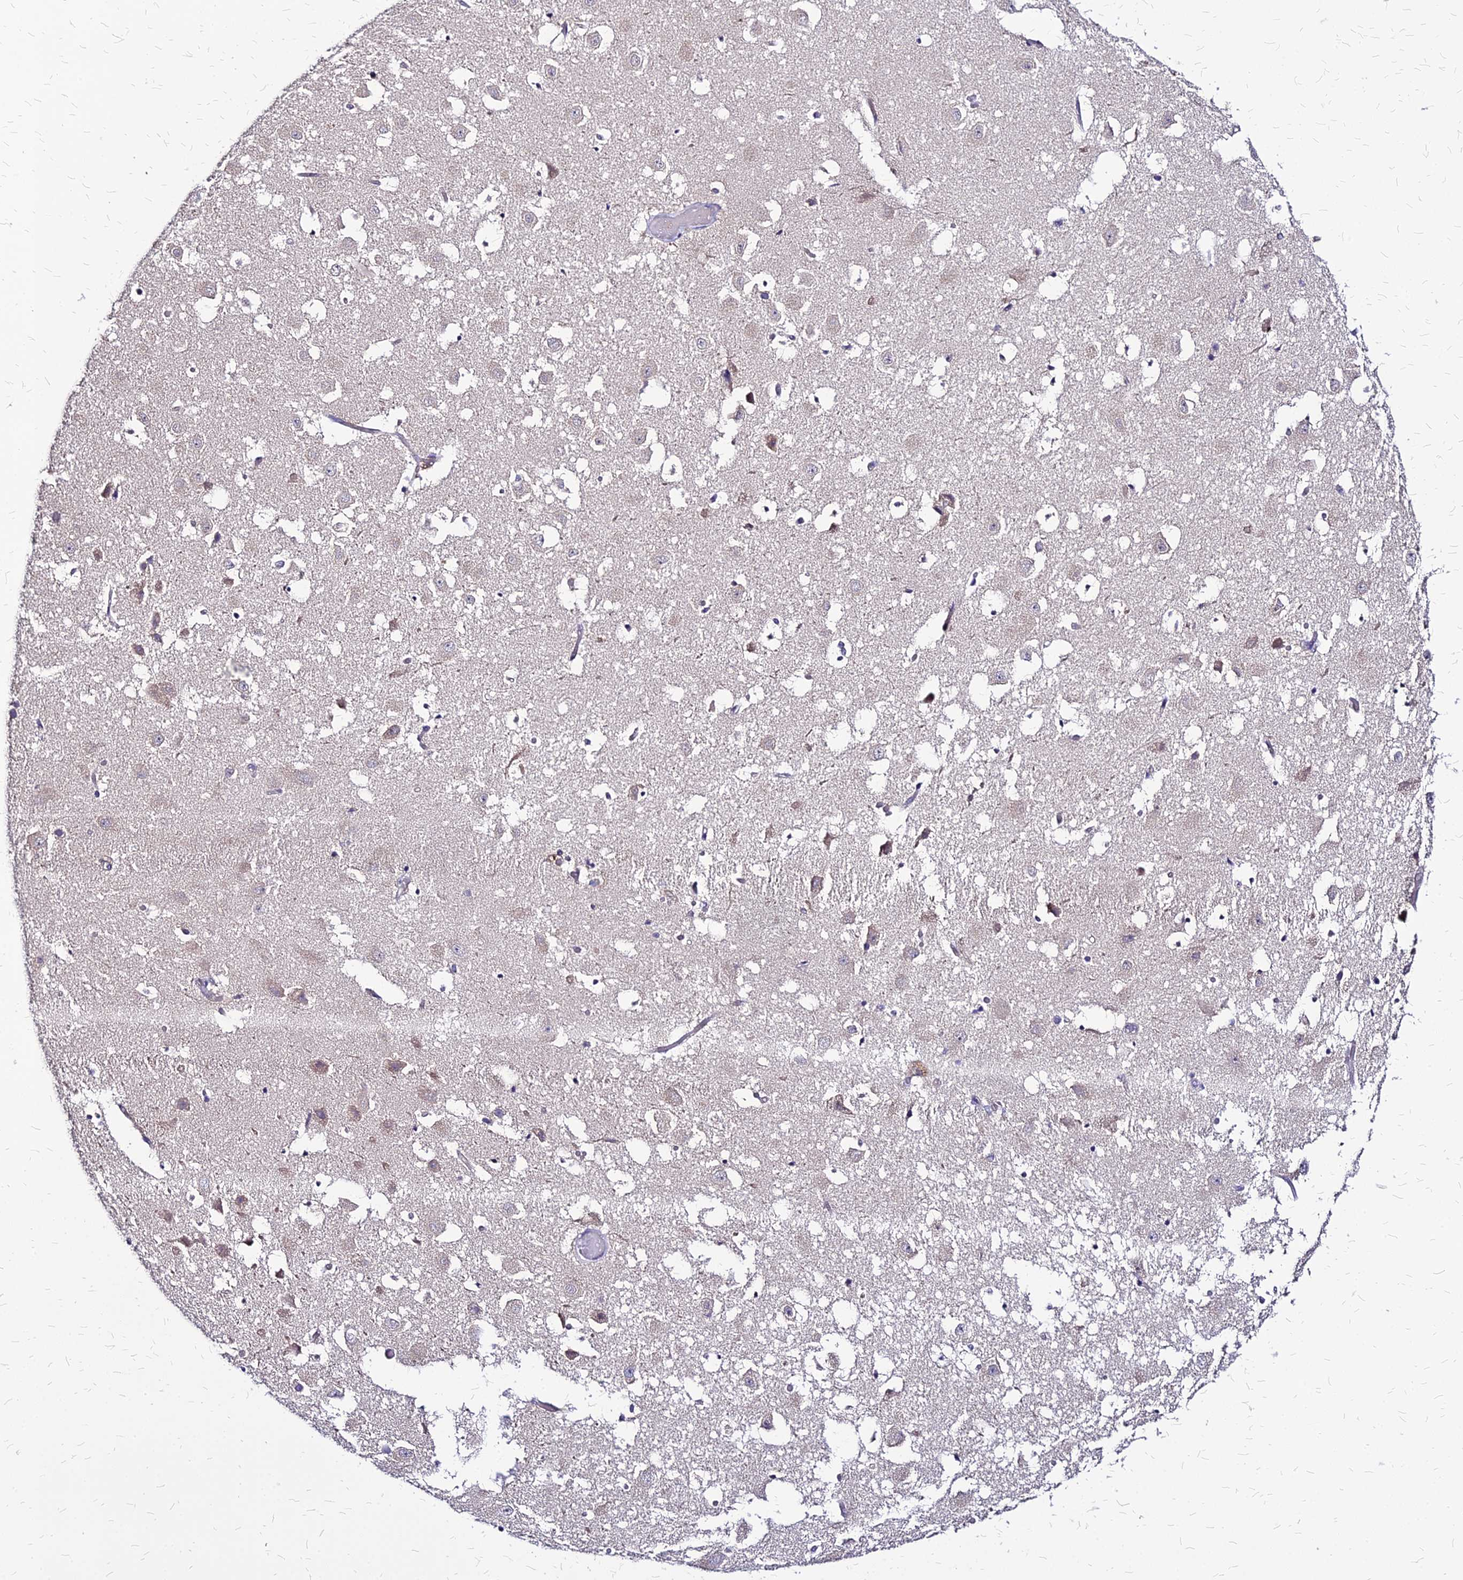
{"staining": {"intensity": "negative", "quantity": "none", "location": "none"}, "tissue": "hippocampus", "cell_type": "Glial cells", "image_type": "normal", "snomed": [{"axis": "morphology", "description": "Normal tissue, NOS"}, {"axis": "topography", "description": "Hippocampus"}], "caption": "Immunohistochemistry micrograph of unremarkable hippocampus: hippocampus stained with DAB reveals no significant protein expression in glial cells.", "gene": "COMMD10", "patient": {"sex": "female", "age": 52}}